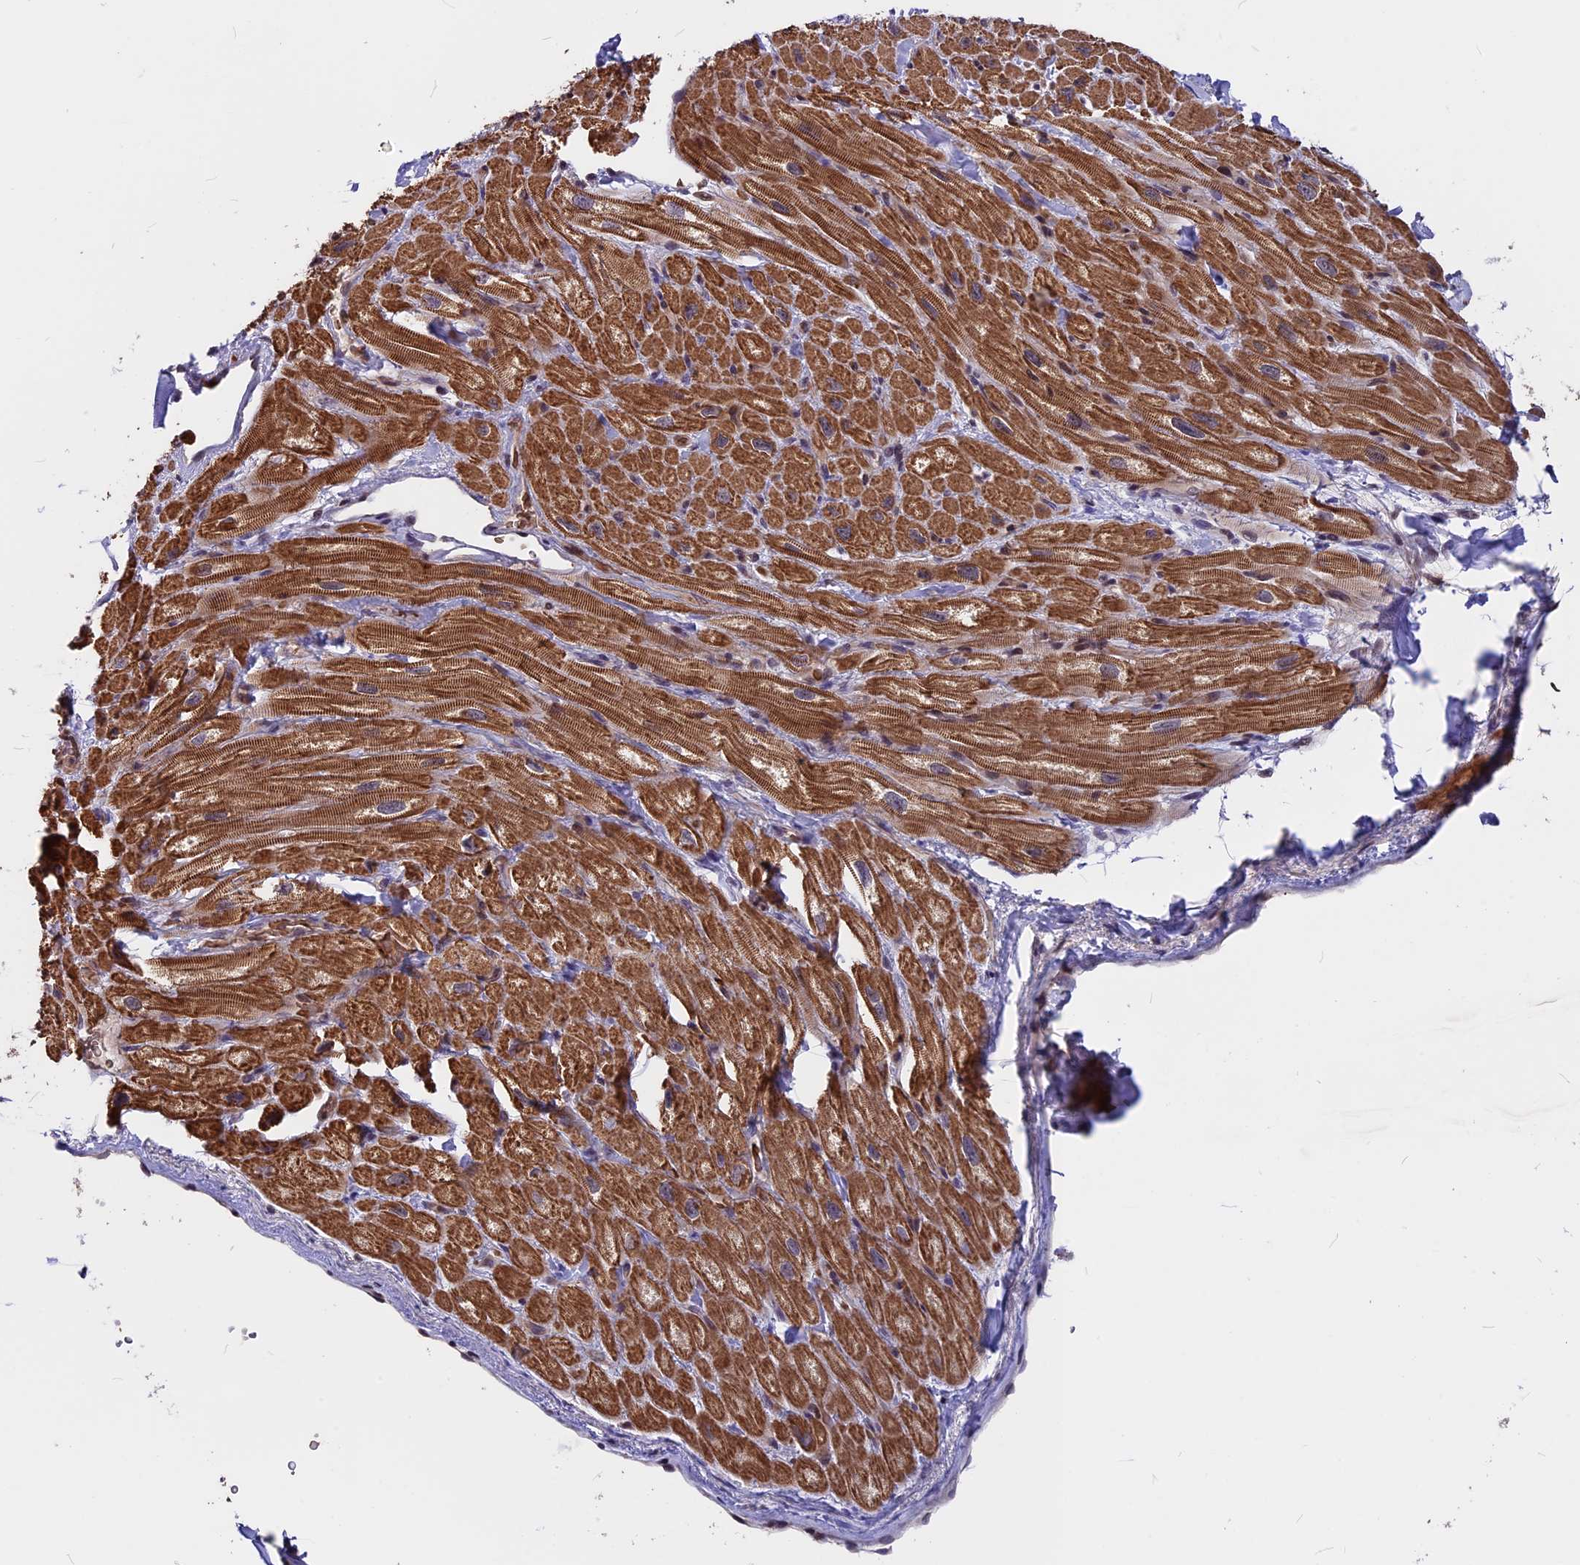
{"staining": {"intensity": "moderate", "quantity": ">75%", "location": "cytoplasmic/membranous"}, "tissue": "heart muscle", "cell_type": "Cardiomyocytes", "image_type": "normal", "snomed": [{"axis": "morphology", "description": "Normal tissue, NOS"}, {"axis": "topography", "description": "Heart"}], "caption": "Protein analysis of benign heart muscle reveals moderate cytoplasmic/membranous staining in approximately >75% of cardiomyocytes. The staining is performed using DAB (3,3'-diaminobenzidine) brown chromogen to label protein expression. The nuclei are counter-stained blue using hematoxylin.", "gene": "ZC3H10", "patient": {"sex": "male", "age": 65}}